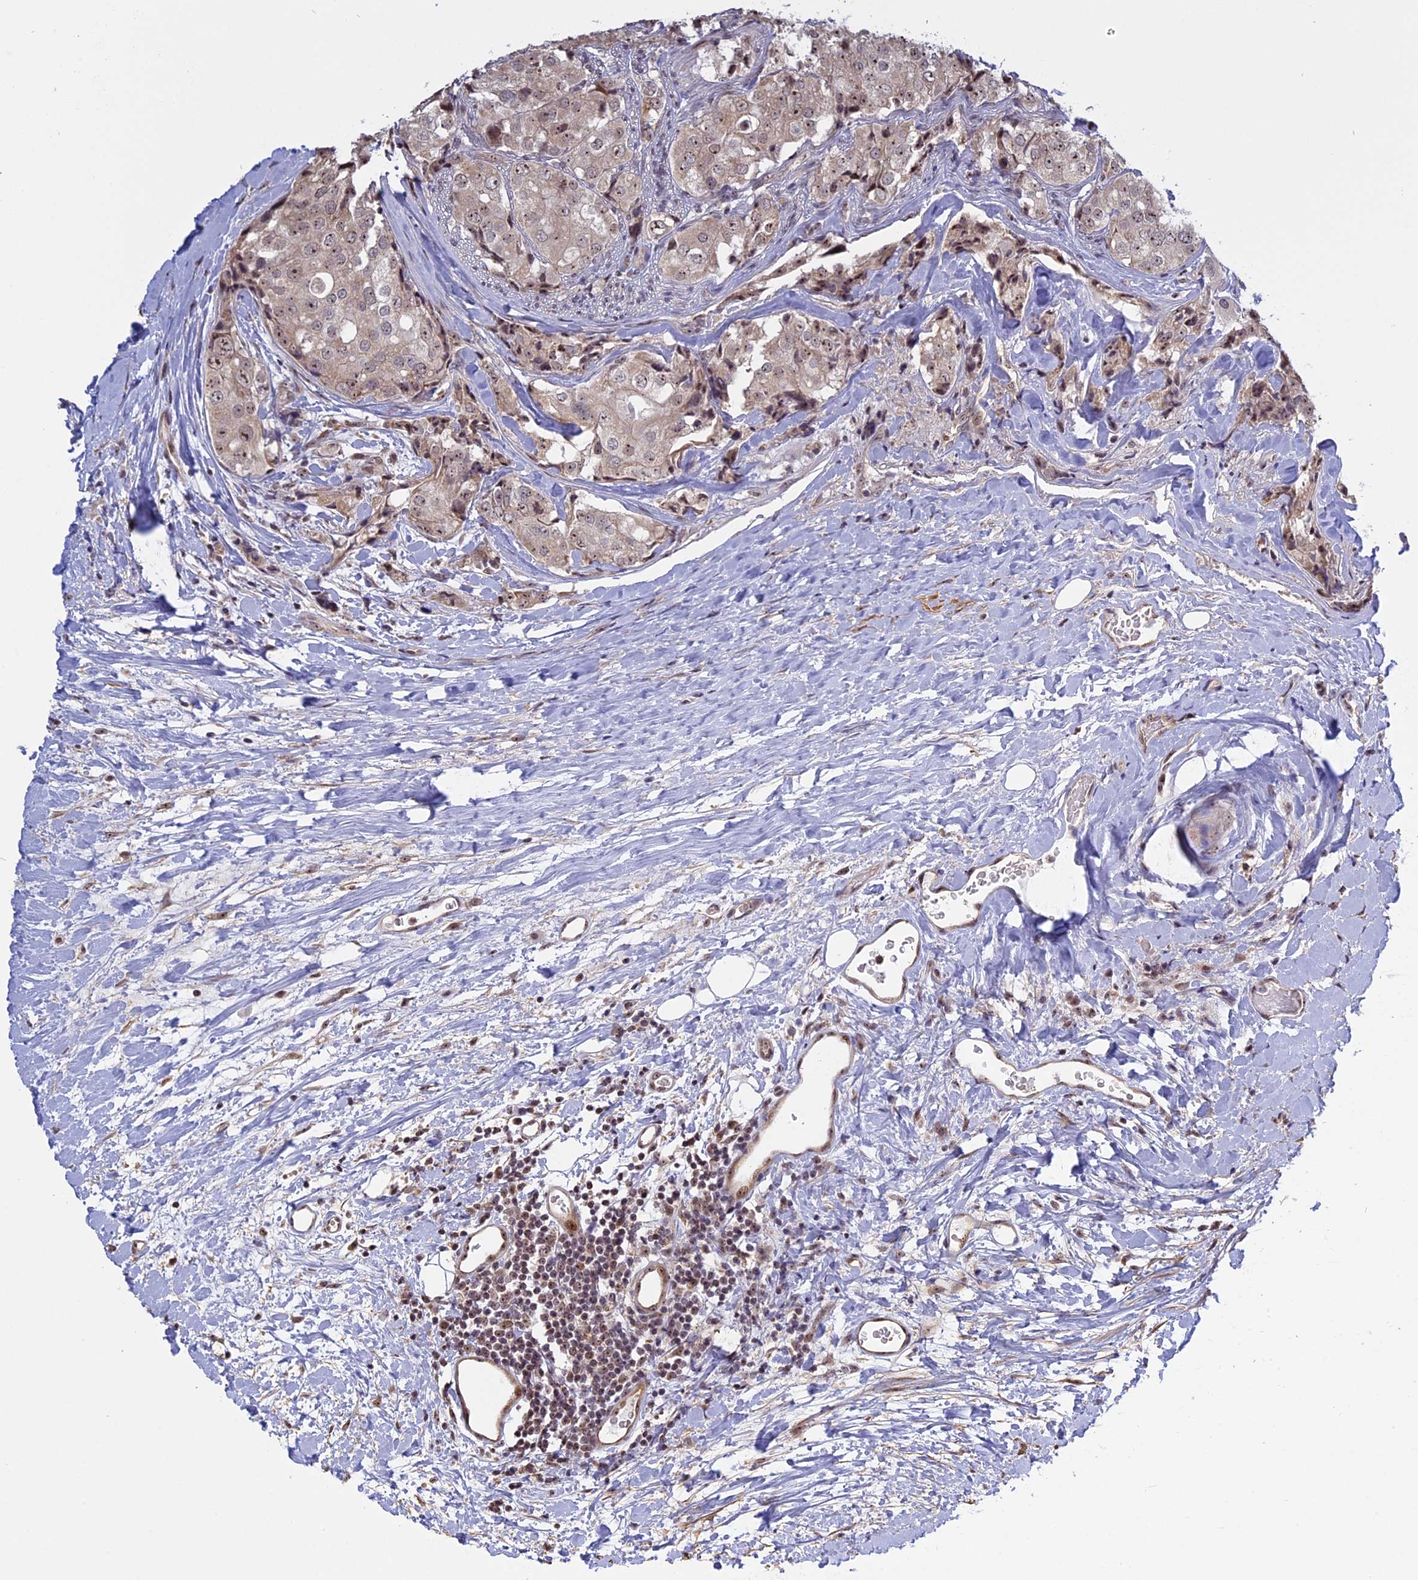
{"staining": {"intensity": "weak", "quantity": "25%-75%", "location": "nuclear"}, "tissue": "prostate cancer", "cell_type": "Tumor cells", "image_type": "cancer", "snomed": [{"axis": "morphology", "description": "Adenocarcinoma, High grade"}, {"axis": "topography", "description": "Prostate"}], "caption": "Immunohistochemistry (IHC) micrograph of human prostate cancer (high-grade adenocarcinoma) stained for a protein (brown), which displays low levels of weak nuclear expression in approximately 25%-75% of tumor cells.", "gene": "MGA", "patient": {"sex": "male", "age": 49}}